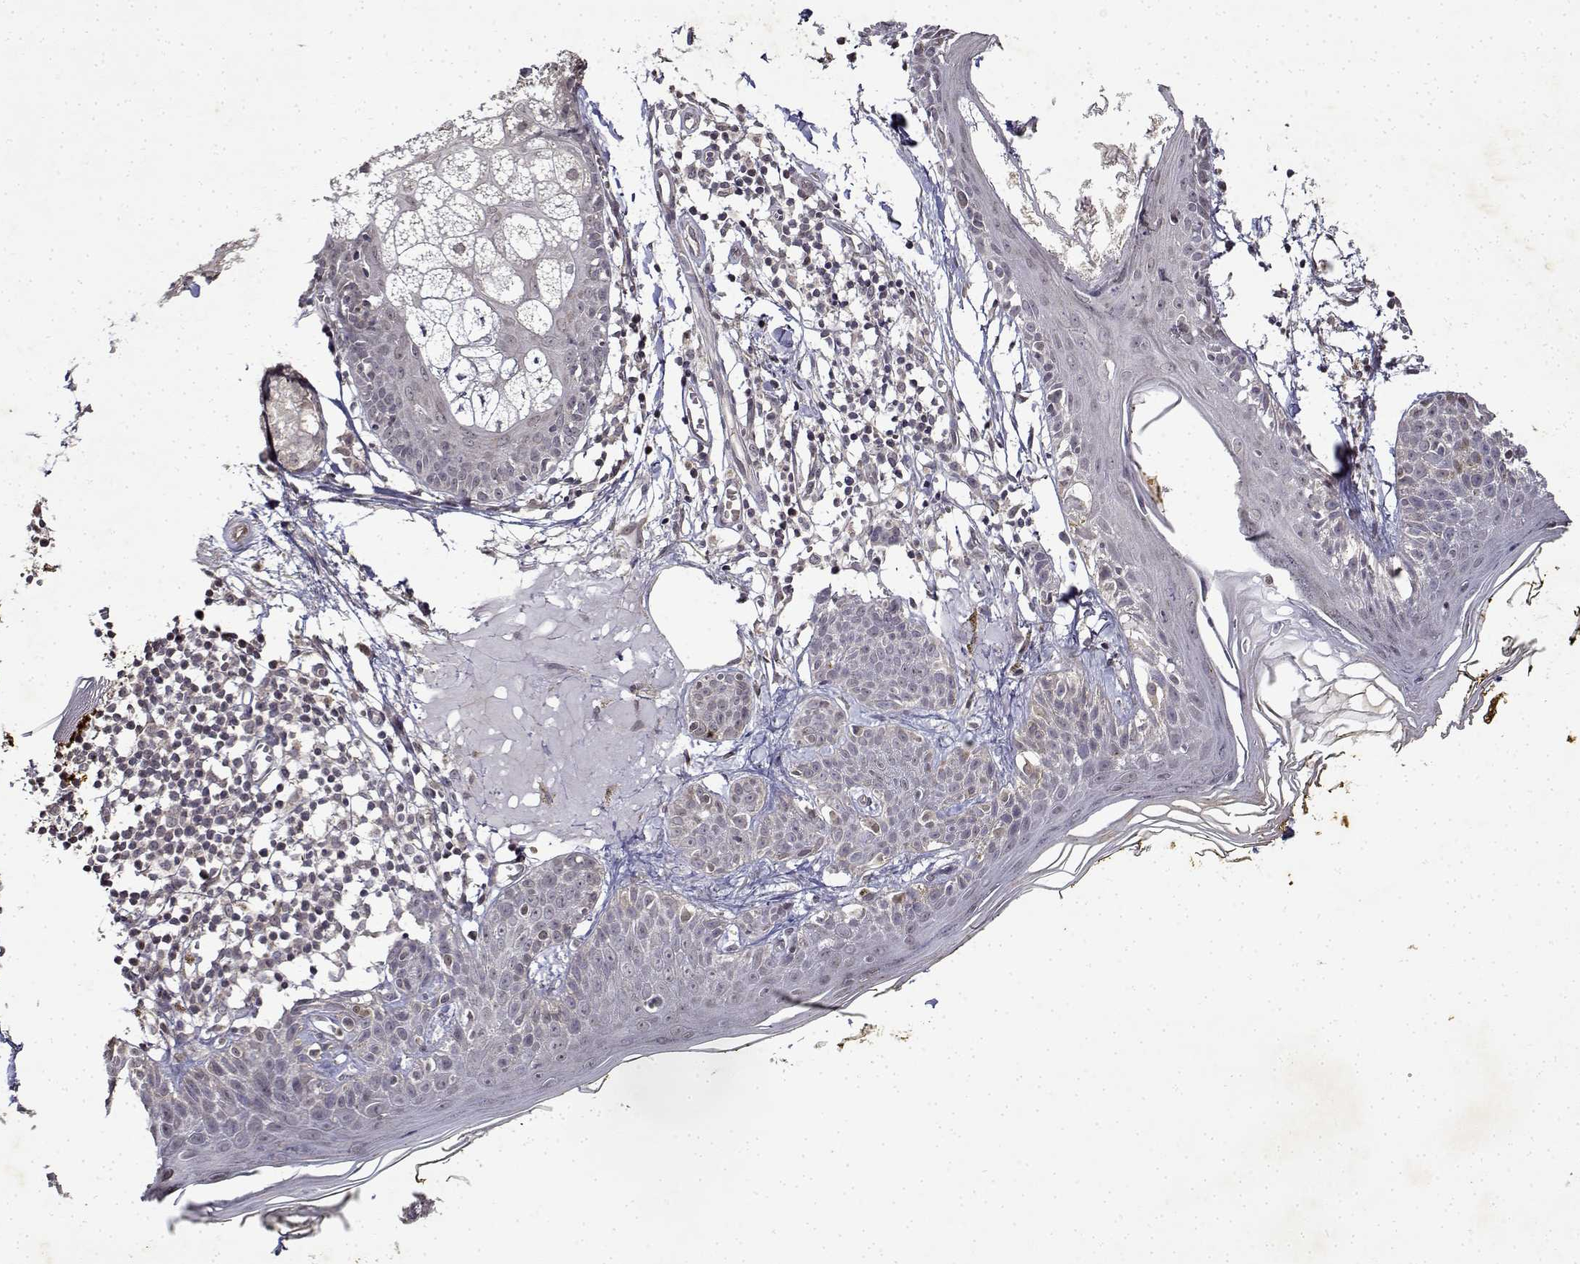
{"staining": {"intensity": "negative", "quantity": "none", "location": "none"}, "tissue": "skin", "cell_type": "Fibroblasts", "image_type": "normal", "snomed": [{"axis": "morphology", "description": "Normal tissue, NOS"}, {"axis": "topography", "description": "Skin"}], "caption": "A histopathology image of skin stained for a protein exhibits no brown staining in fibroblasts.", "gene": "BDNF", "patient": {"sex": "male", "age": 76}}